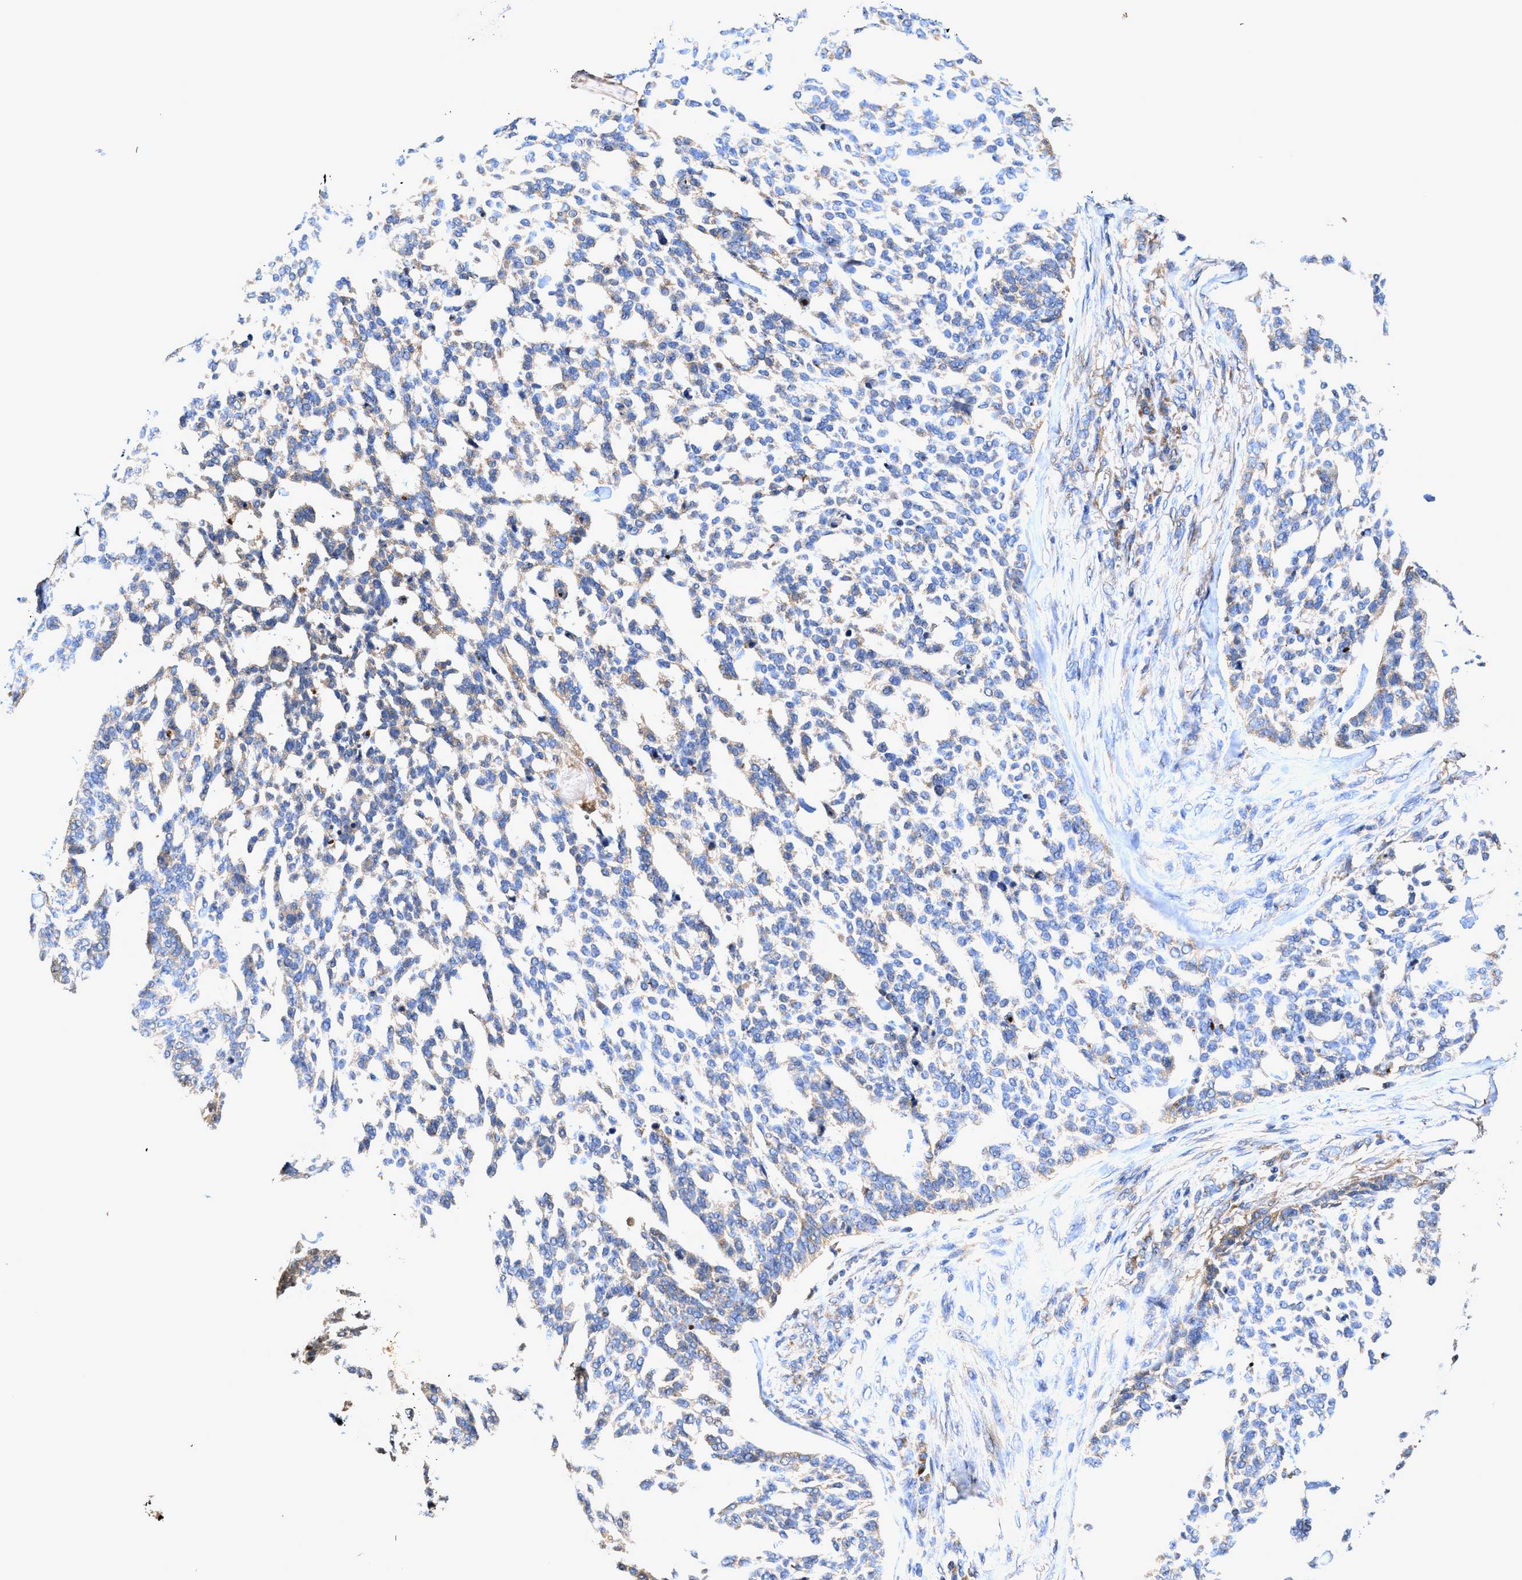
{"staining": {"intensity": "negative", "quantity": "none", "location": "none"}, "tissue": "skin cancer", "cell_type": "Tumor cells", "image_type": "cancer", "snomed": [{"axis": "morphology", "description": "Basal cell carcinoma"}, {"axis": "topography", "description": "Skin"}], "caption": "Tumor cells show no significant positivity in basal cell carcinoma (skin). The staining was performed using DAB (3,3'-diaminobenzidine) to visualize the protein expression in brown, while the nuclei were stained in blue with hematoxylin (Magnification: 20x).", "gene": "EFNA4", "patient": {"sex": "female", "age": 64}}